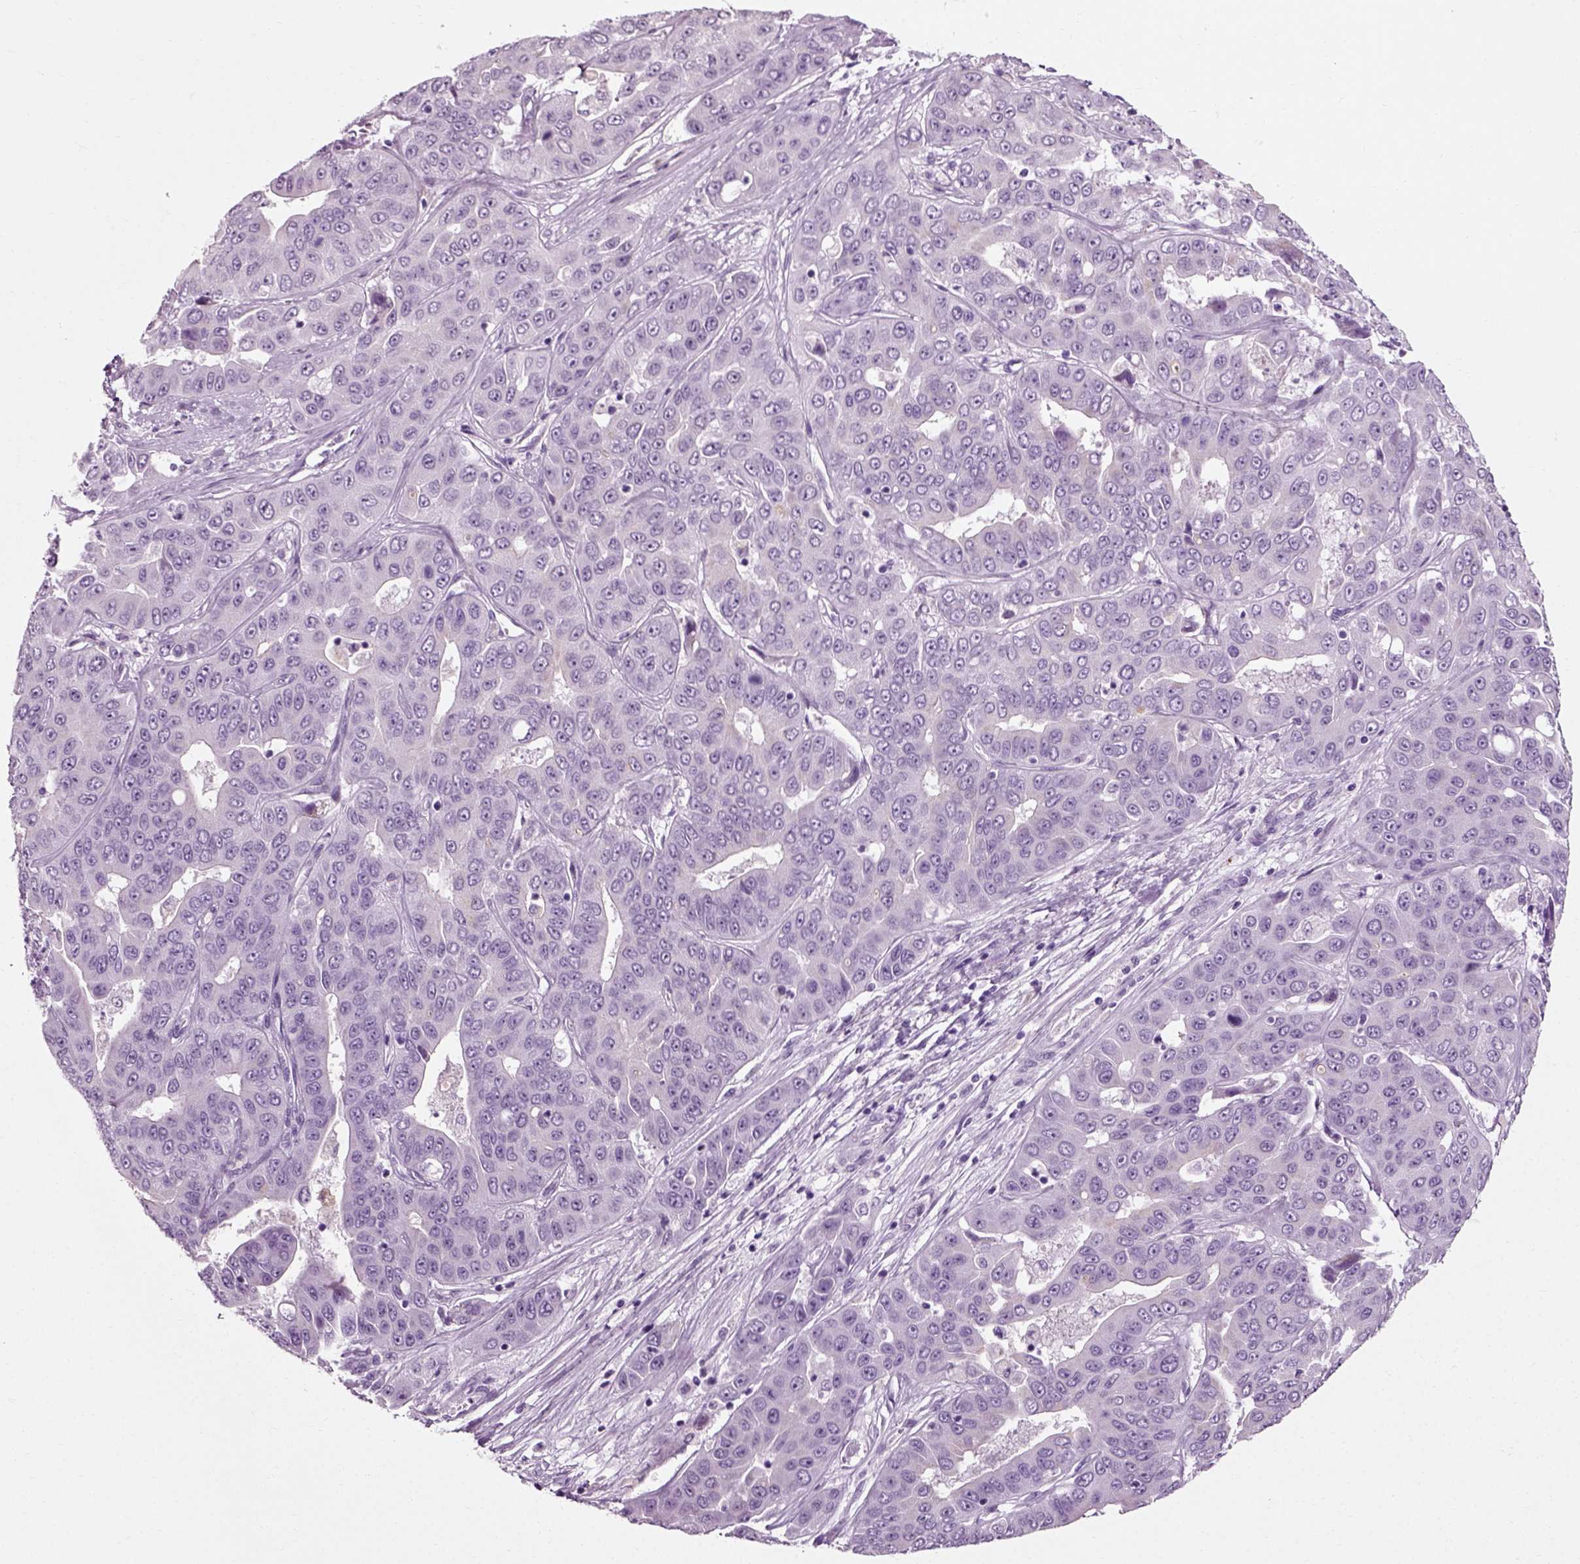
{"staining": {"intensity": "negative", "quantity": "none", "location": "none"}, "tissue": "liver cancer", "cell_type": "Tumor cells", "image_type": "cancer", "snomed": [{"axis": "morphology", "description": "Cholangiocarcinoma"}, {"axis": "topography", "description": "Liver"}], "caption": "A histopathology image of human liver cancer (cholangiocarcinoma) is negative for staining in tumor cells.", "gene": "SLC26A8", "patient": {"sex": "female", "age": 52}}